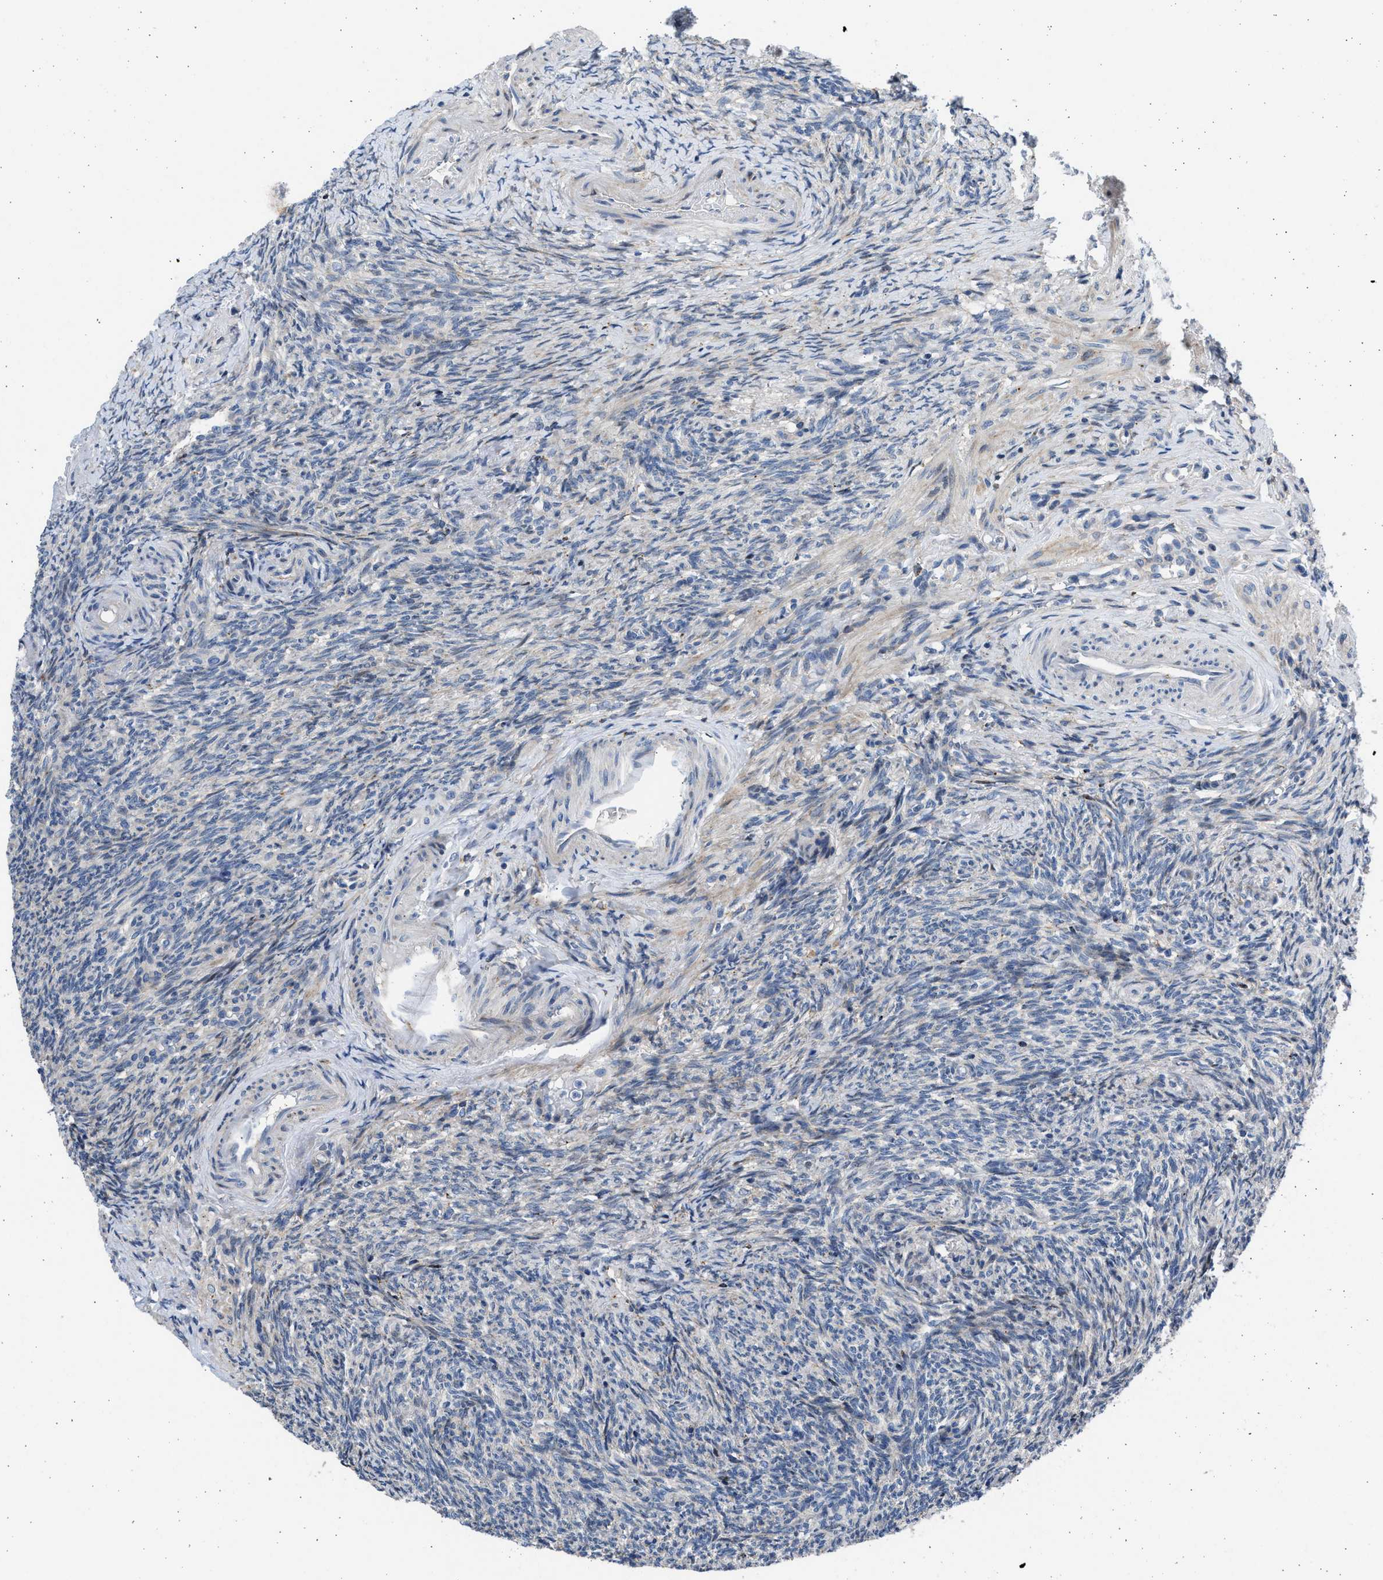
{"staining": {"intensity": "weak", "quantity": "25%-75%", "location": "cytoplasmic/membranous"}, "tissue": "ovary", "cell_type": "Follicle cells", "image_type": "normal", "snomed": [{"axis": "morphology", "description": "Normal tissue, NOS"}, {"axis": "topography", "description": "Ovary"}], "caption": "IHC of normal human ovary exhibits low levels of weak cytoplasmic/membranous staining in approximately 25%-75% of follicle cells.", "gene": "PLD2", "patient": {"sex": "female", "age": 41}}